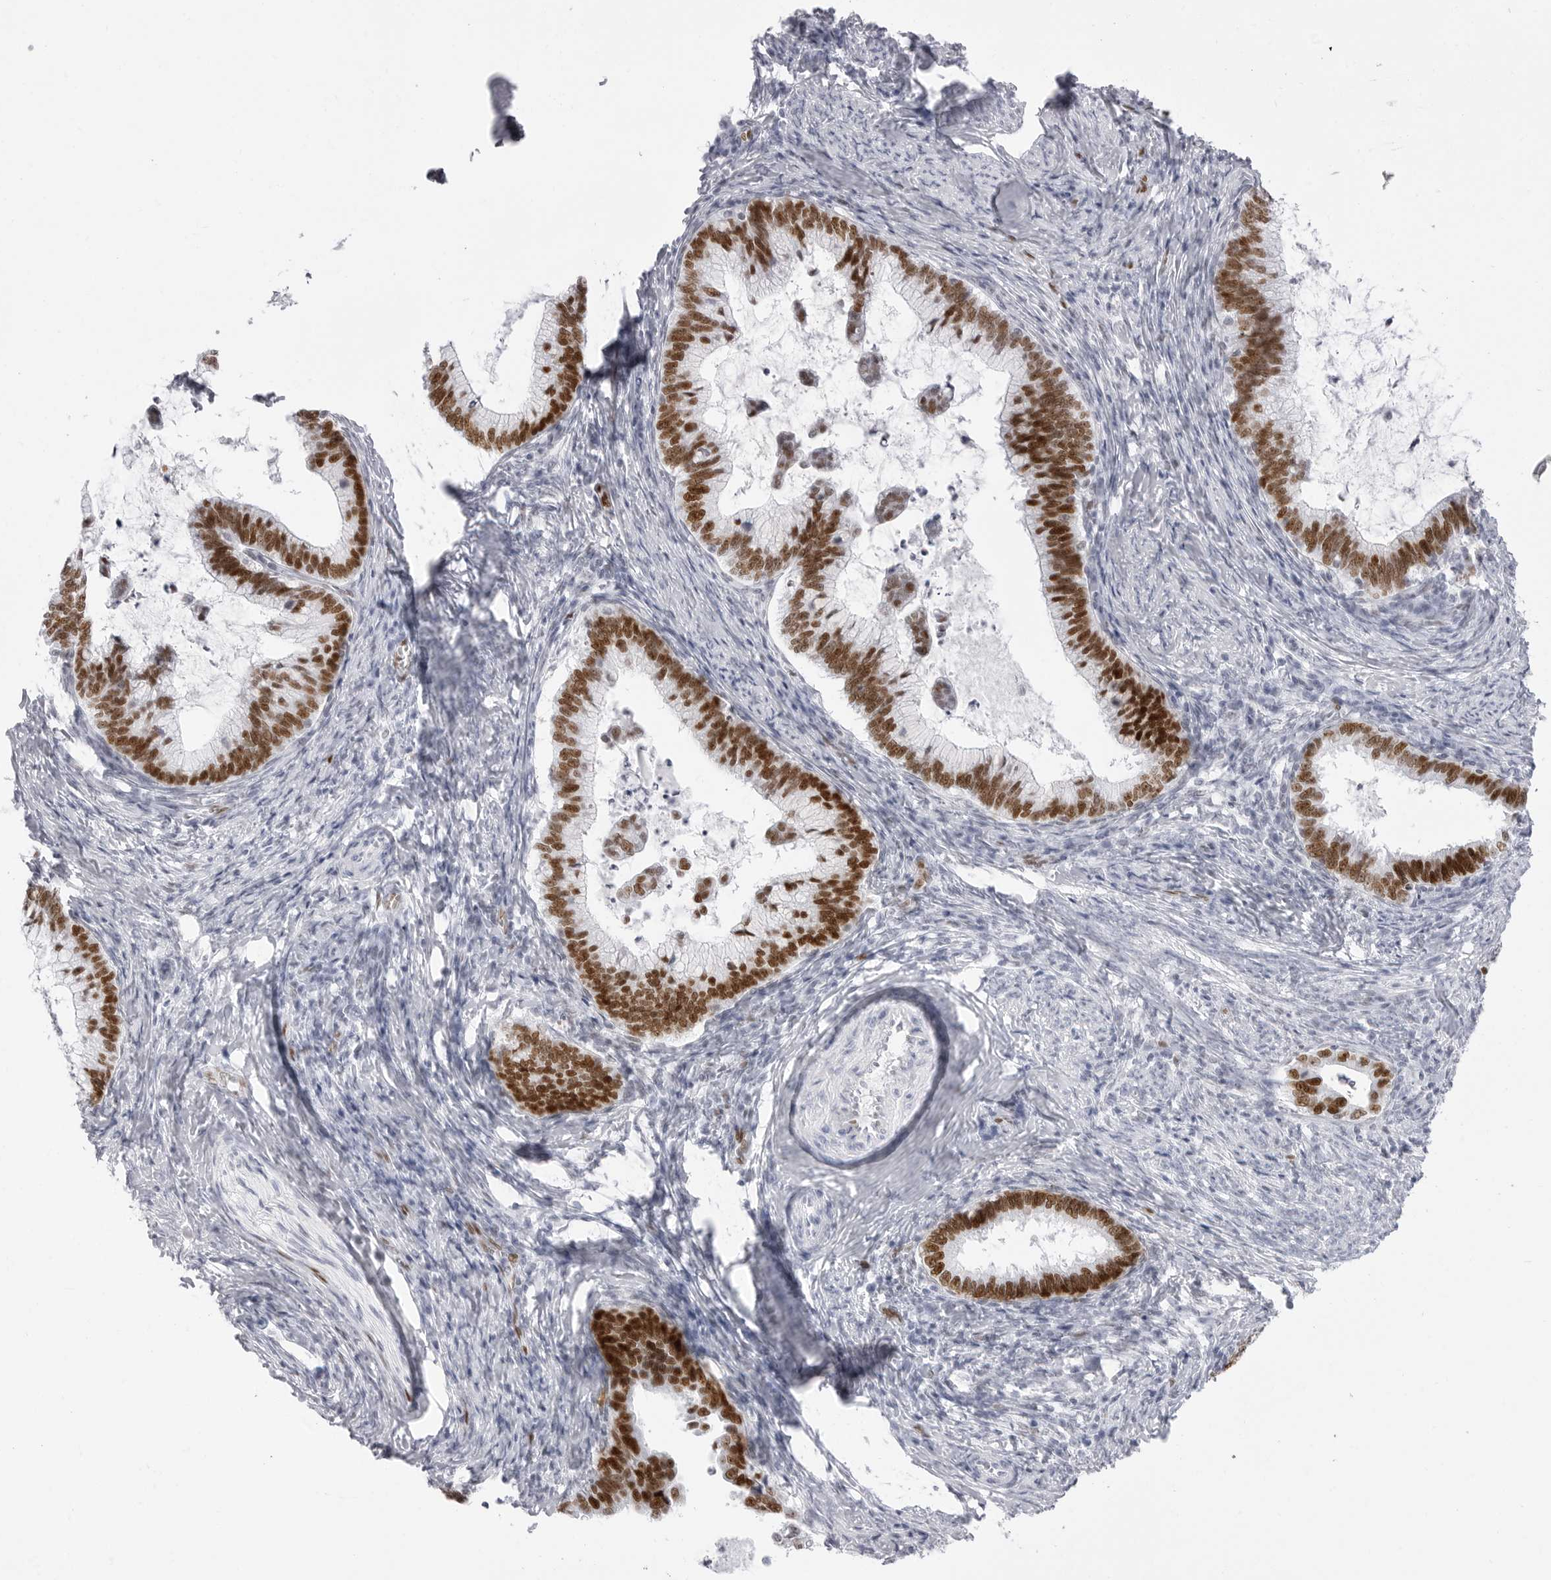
{"staining": {"intensity": "strong", "quantity": ">75%", "location": "nuclear"}, "tissue": "cervical cancer", "cell_type": "Tumor cells", "image_type": "cancer", "snomed": [{"axis": "morphology", "description": "Adenocarcinoma, NOS"}, {"axis": "topography", "description": "Cervix"}], "caption": "An image of human cervical cancer (adenocarcinoma) stained for a protein demonstrates strong nuclear brown staining in tumor cells.", "gene": "NASP", "patient": {"sex": "female", "age": 36}}